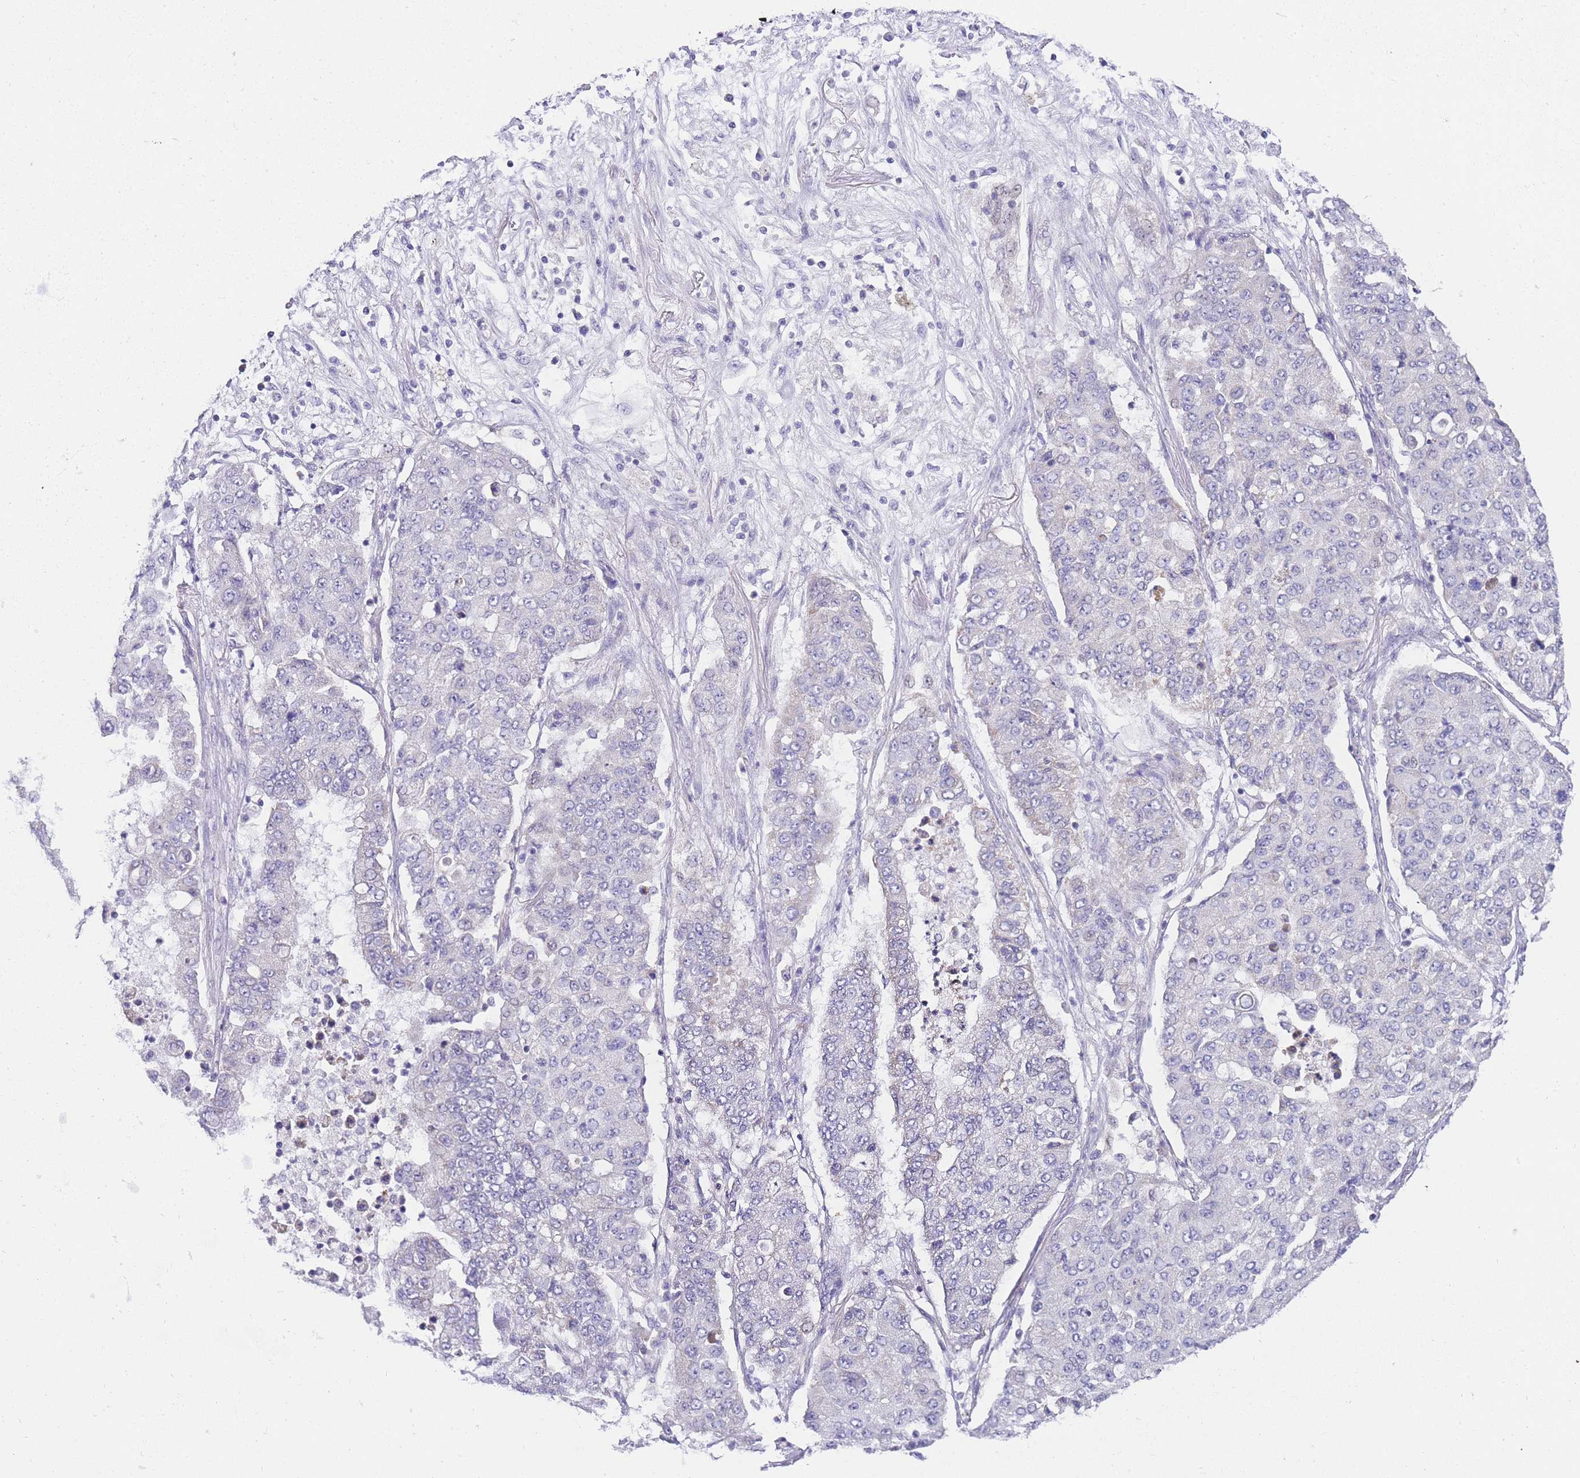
{"staining": {"intensity": "negative", "quantity": "none", "location": "none"}, "tissue": "lung cancer", "cell_type": "Tumor cells", "image_type": "cancer", "snomed": [{"axis": "morphology", "description": "Squamous cell carcinoma, NOS"}, {"axis": "topography", "description": "Lung"}], "caption": "Tumor cells show no significant expression in lung cancer. (Immunohistochemistry (ihc), brightfield microscopy, high magnification).", "gene": "PDCD7", "patient": {"sex": "male", "age": 74}}